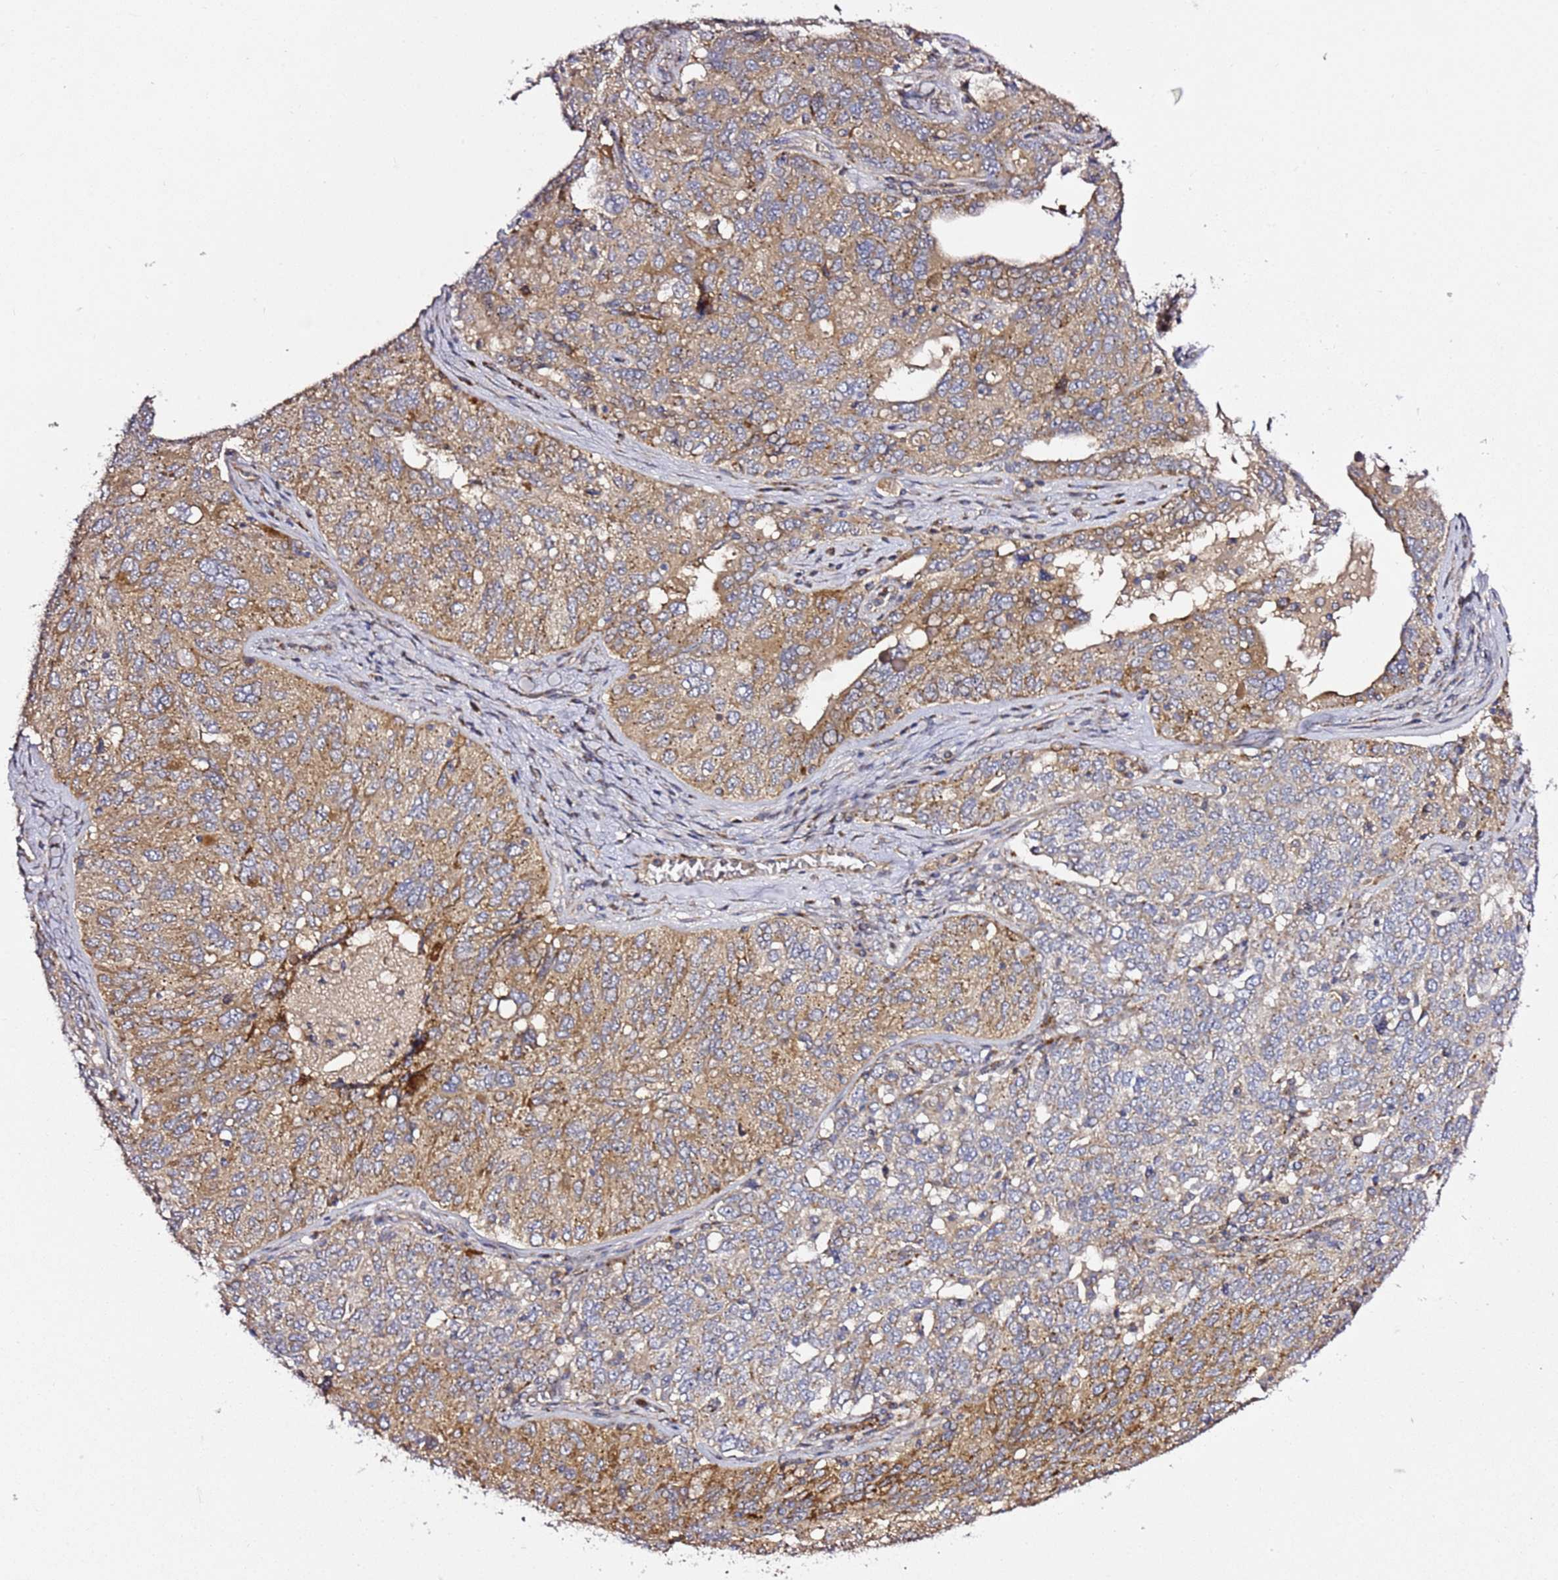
{"staining": {"intensity": "moderate", "quantity": "25%-75%", "location": "cytoplasmic/membranous"}, "tissue": "ovarian cancer", "cell_type": "Tumor cells", "image_type": "cancer", "snomed": [{"axis": "morphology", "description": "Carcinoma, endometroid"}, {"axis": "topography", "description": "Ovary"}], "caption": "Ovarian cancer stained with DAB (3,3'-diaminobenzidine) immunohistochemistry demonstrates medium levels of moderate cytoplasmic/membranous positivity in about 25%-75% of tumor cells.", "gene": "PVRIG", "patient": {"sex": "female", "age": 62}}